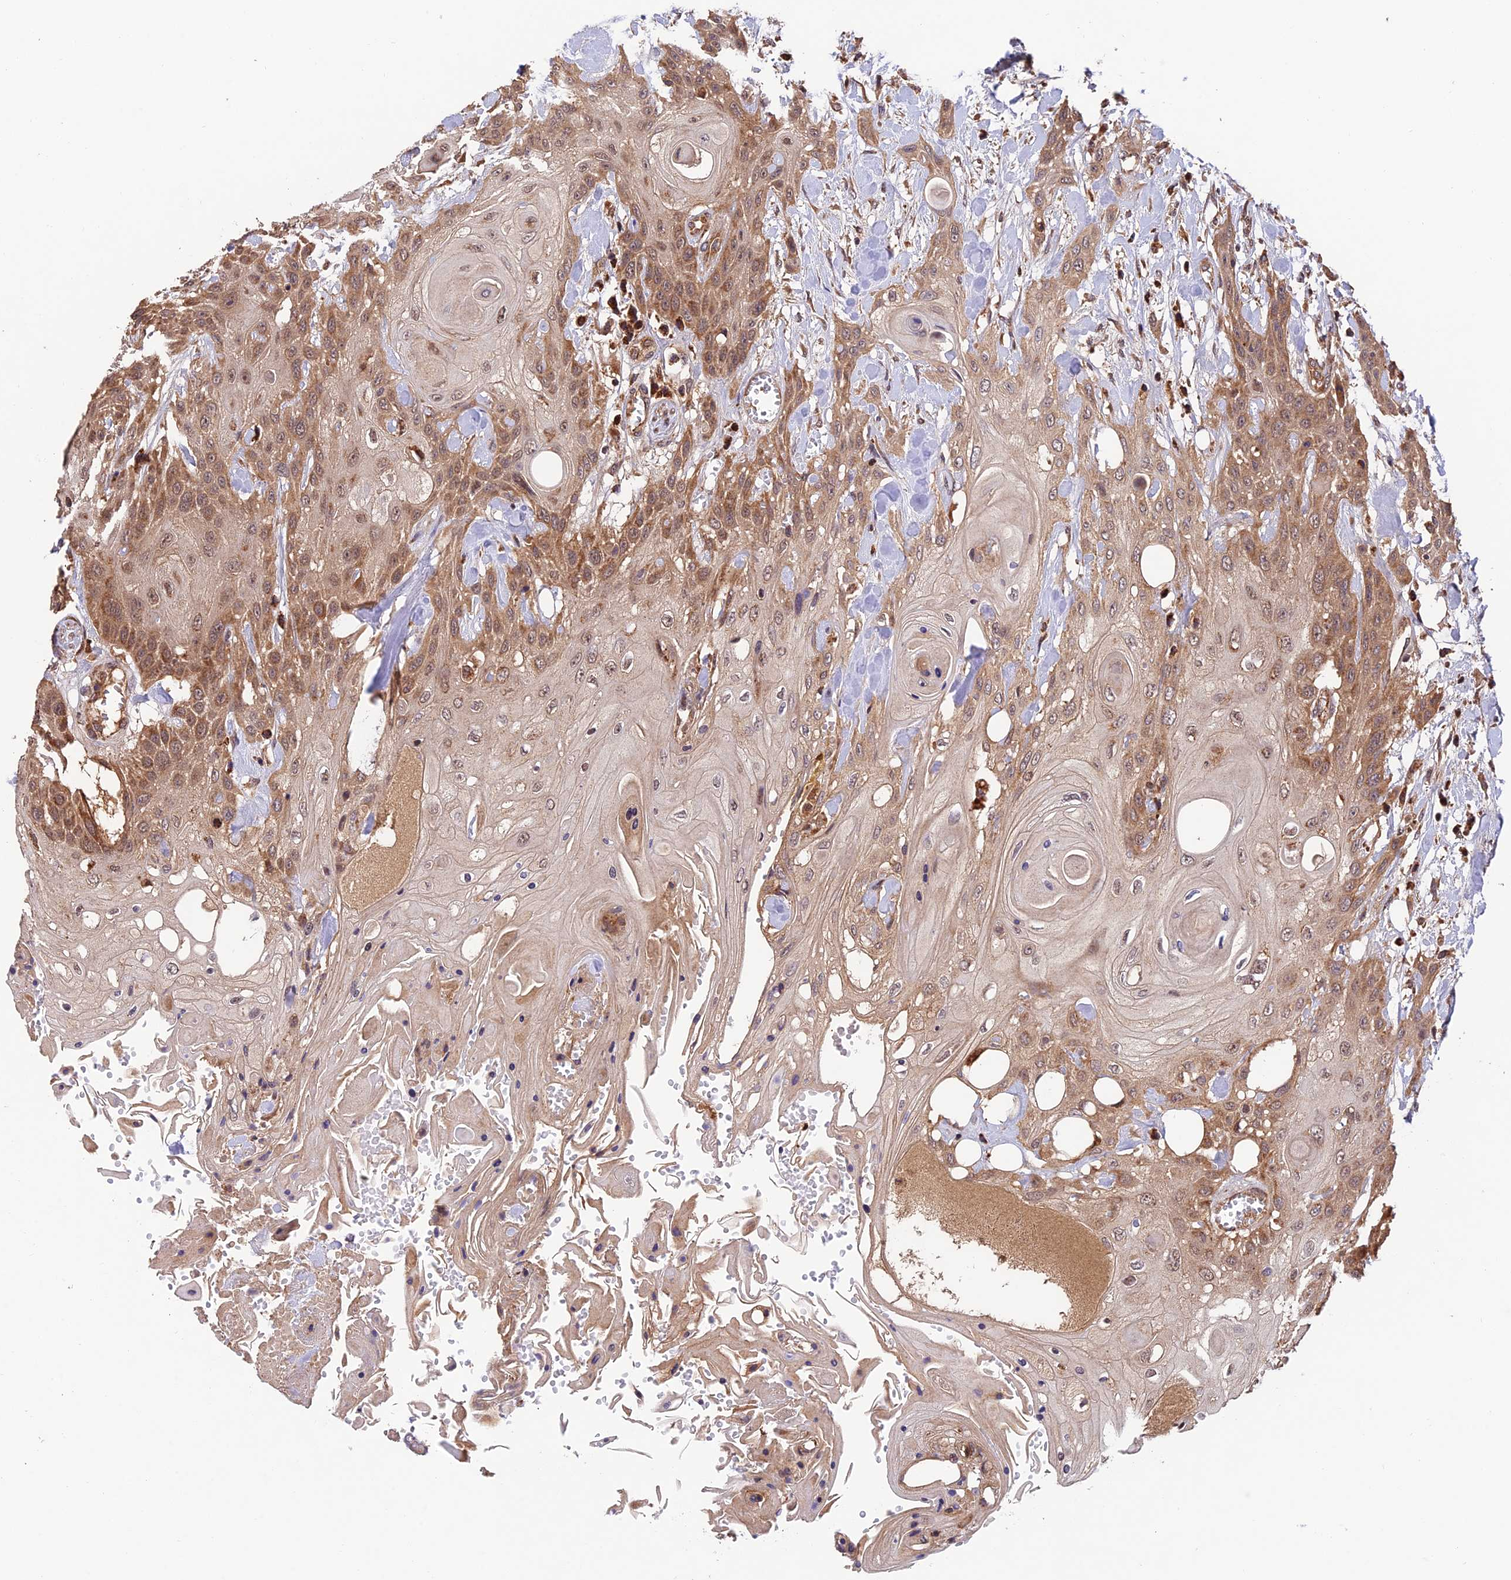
{"staining": {"intensity": "moderate", "quantity": "25%-75%", "location": "cytoplasmic/membranous"}, "tissue": "head and neck cancer", "cell_type": "Tumor cells", "image_type": "cancer", "snomed": [{"axis": "morphology", "description": "Squamous cell carcinoma, NOS"}, {"axis": "topography", "description": "Head-Neck"}], "caption": "A photomicrograph of head and neck cancer (squamous cell carcinoma) stained for a protein reveals moderate cytoplasmic/membranous brown staining in tumor cells. The protein is stained brown, and the nuclei are stained in blue (DAB IHC with brightfield microscopy, high magnification).", "gene": "MNS1", "patient": {"sex": "female", "age": 43}}